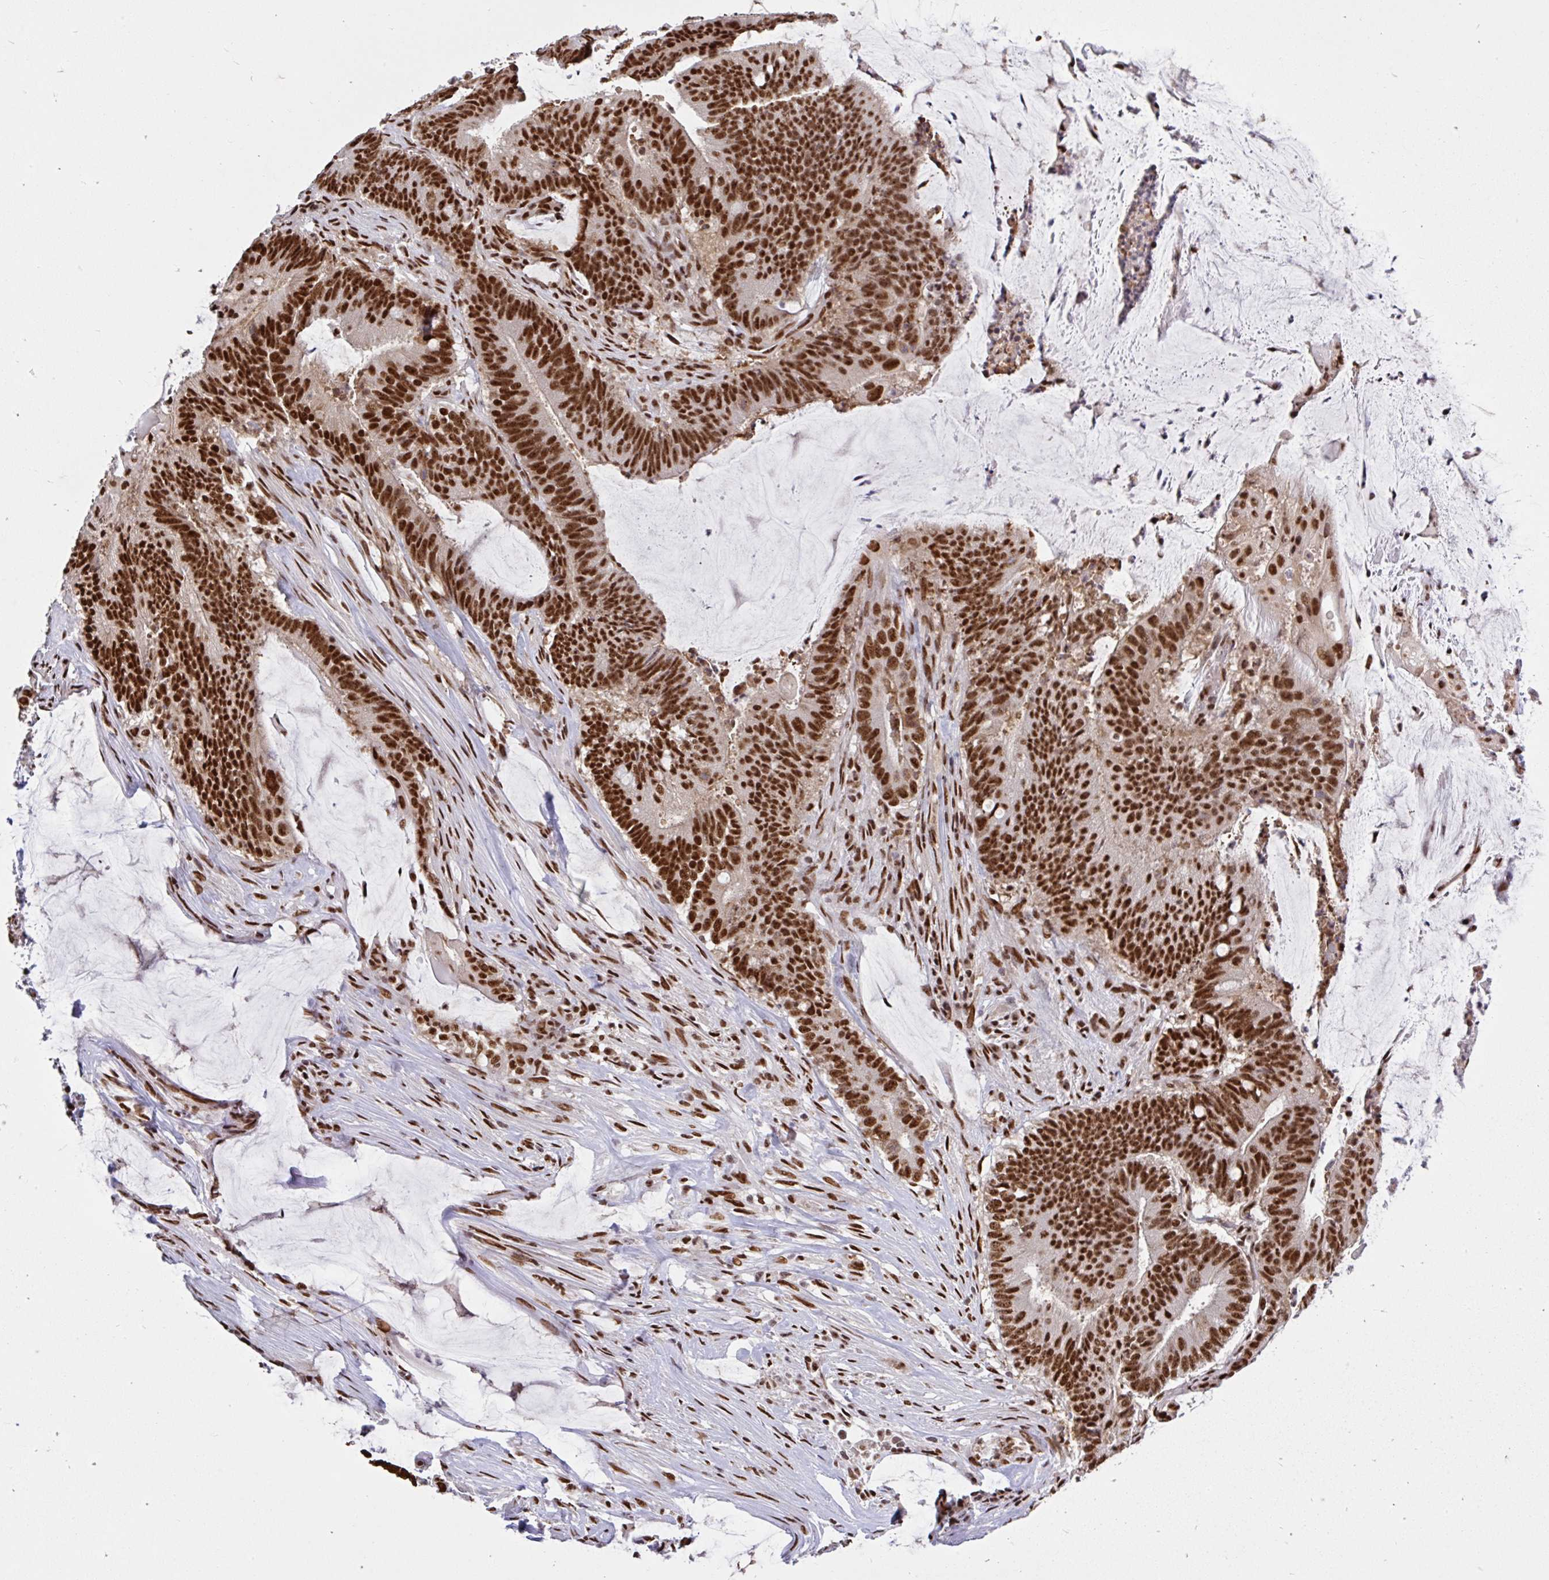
{"staining": {"intensity": "strong", "quantity": ">75%", "location": "nuclear"}, "tissue": "colorectal cancer", "cell_type": "Tumor cells", "image_type": "cancer", "snomed": [{"axis": "morphology", "description": "Adenocarcinoma, NOS"}, {"axis": "topography", "description": "Colon"}], "caption": "Immunohistochemical staining of adenocarcinoma (colorectal) displays high levels of strong nuclear staining in approximately >75% of tumor cells.", "gene": "ABCA9", "patient": {"sex": "female", "age": 43}}